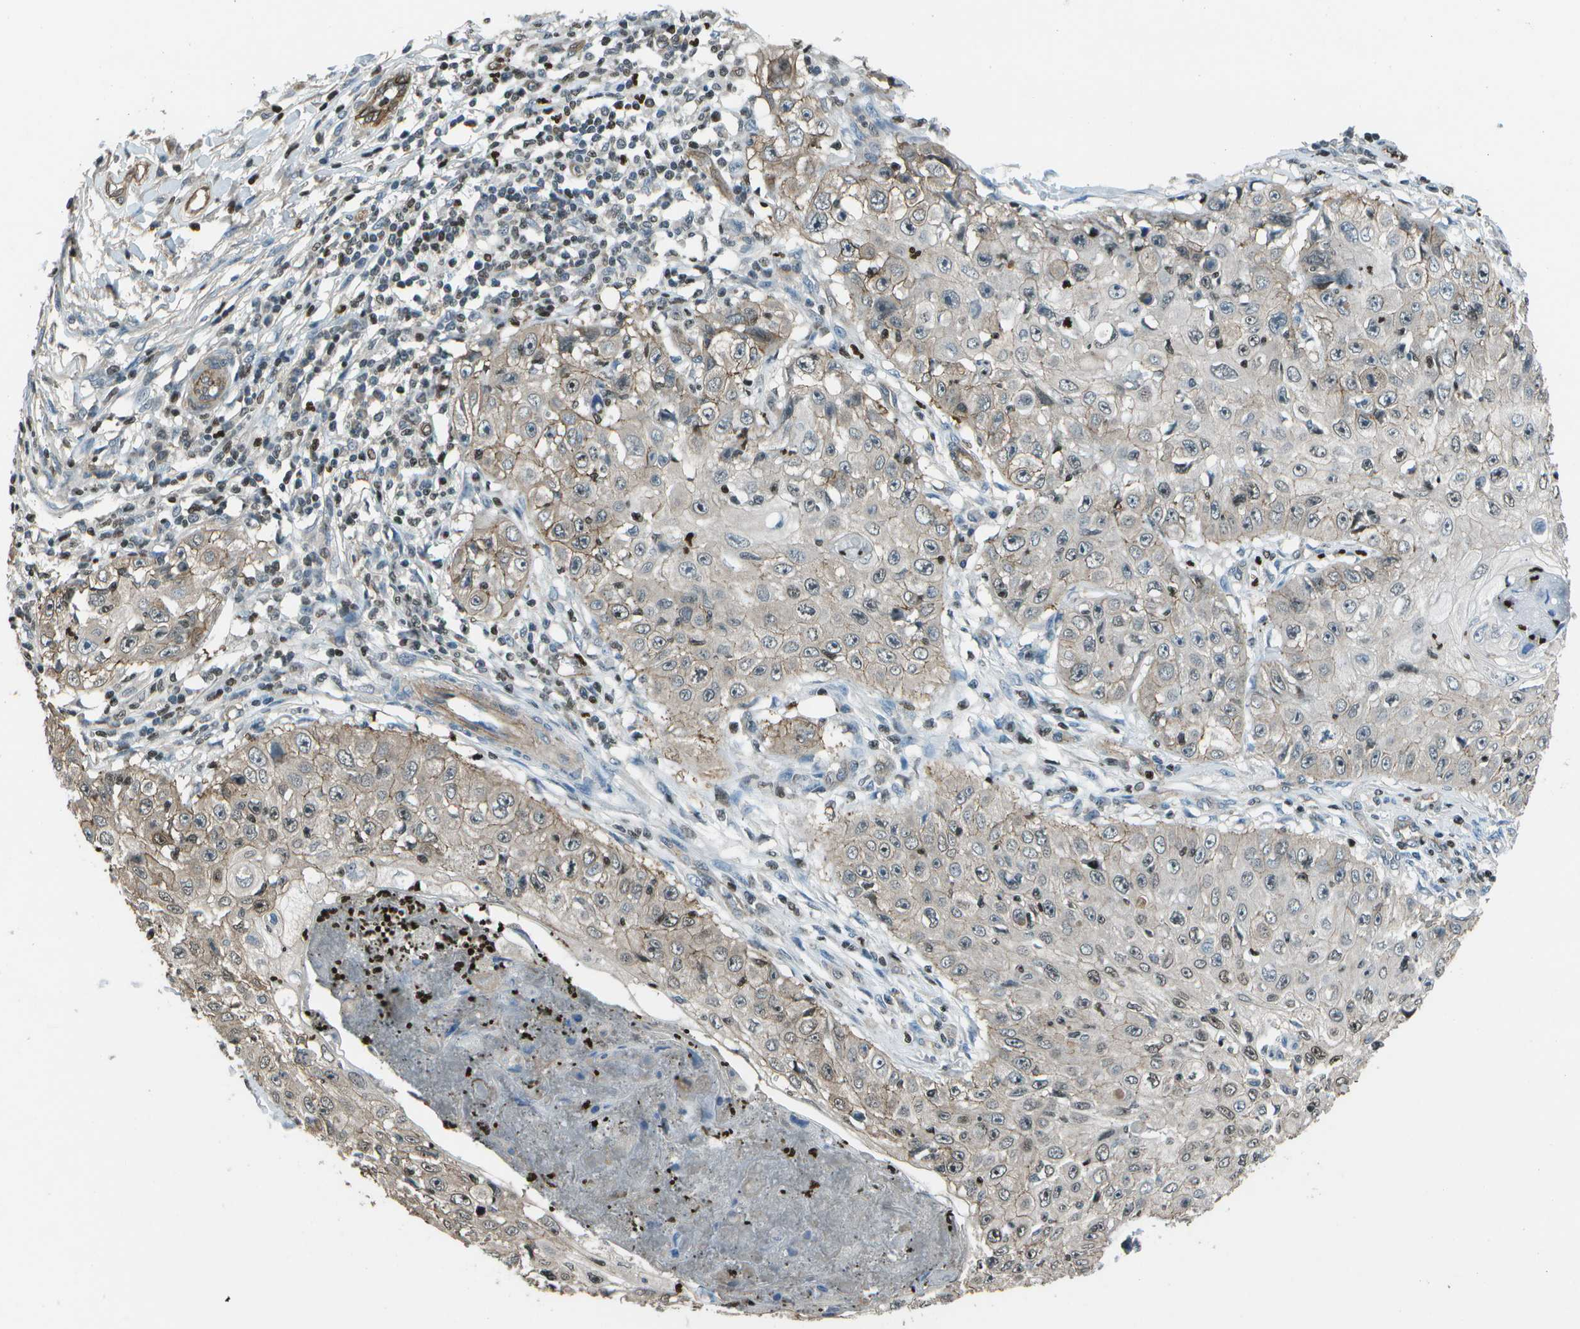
{"staining": {"intensity": "moderate", "quantity": "<25%", "location": "cytoplasmic/membranous,nuclear"}, "tissue": "skin cancer", "cell_type": "Tumor cells", "image_type": "cancer", "snomed": [{"axis": "morphology", "description": "Squamous cell carcinoma, NOS"}, {"axis": "topography", "description": "Skin"}], "caption": "Brown immunohistochemical staining in human skin cancer (squamous cell carcinoma) displays moderate cytoplasmic/membranous and nuclear expression in approximately <25% of tumor cells.", "gene": "PDLIM1", "patient": {"sex": "male", "age": 86}}